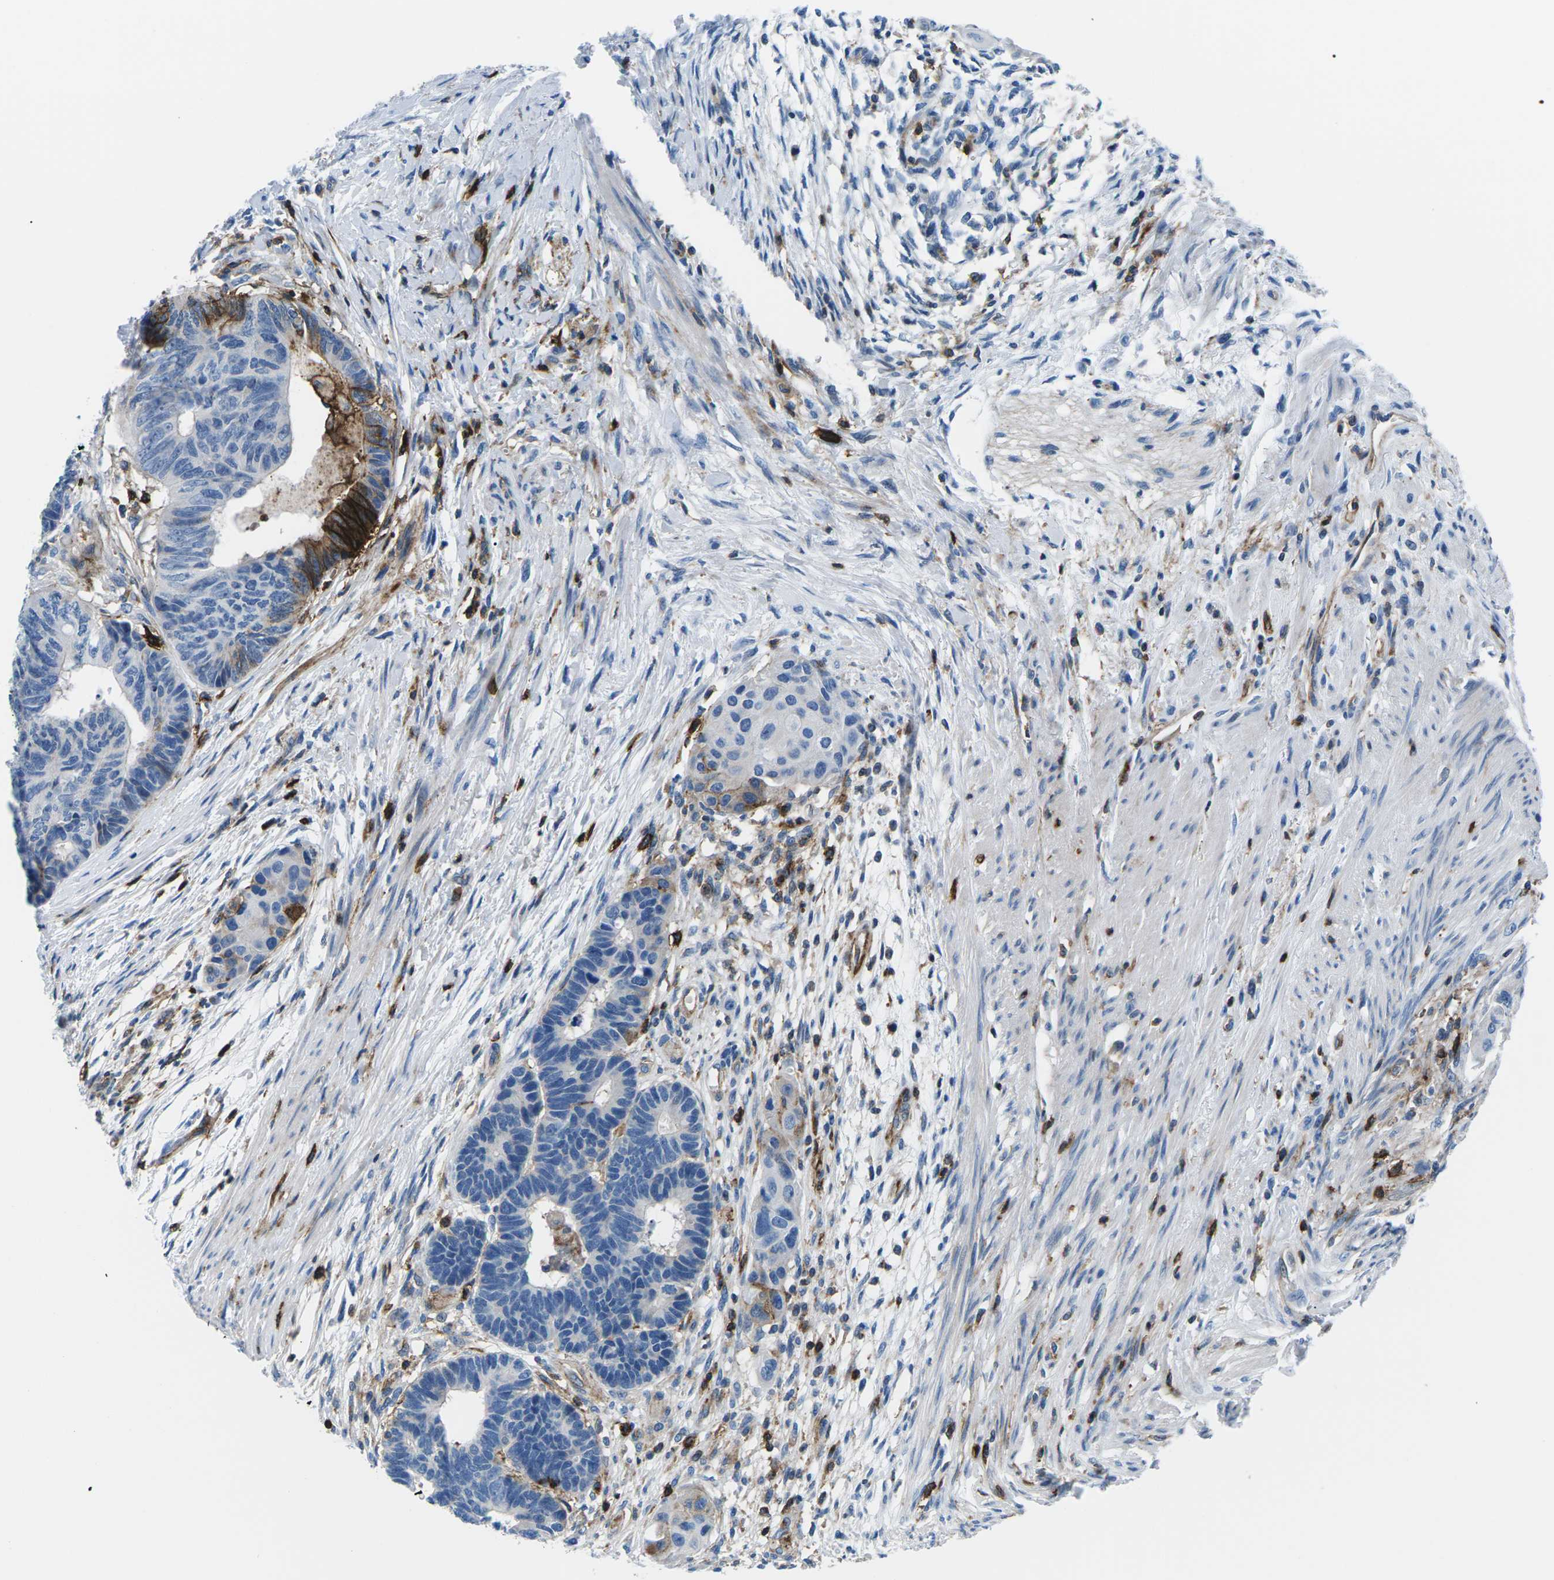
{"staining": {"intensity": "strong", "quantity": "<25%", "location": "cytoplasmic/membranous"}, "tissue": "colorectal cancer", "cell_type": "Tumor cells", "image_type": "cancer", "snomed": [{"axis": "morphology", "description": "Adenocarcinoma, NOS"}, {"axis": "topography", "description": "Rectum"}], "caption": "Colorectal cancer (adenocarcinoma) stained for a protein exhibits strong cytoplasmic/membranous positivity in tumor cells. (Brightfield microscopy of DAB IHC at high magnification).", "gene": "SOCS4", "patient": {"sex": "male", "age": 51}}